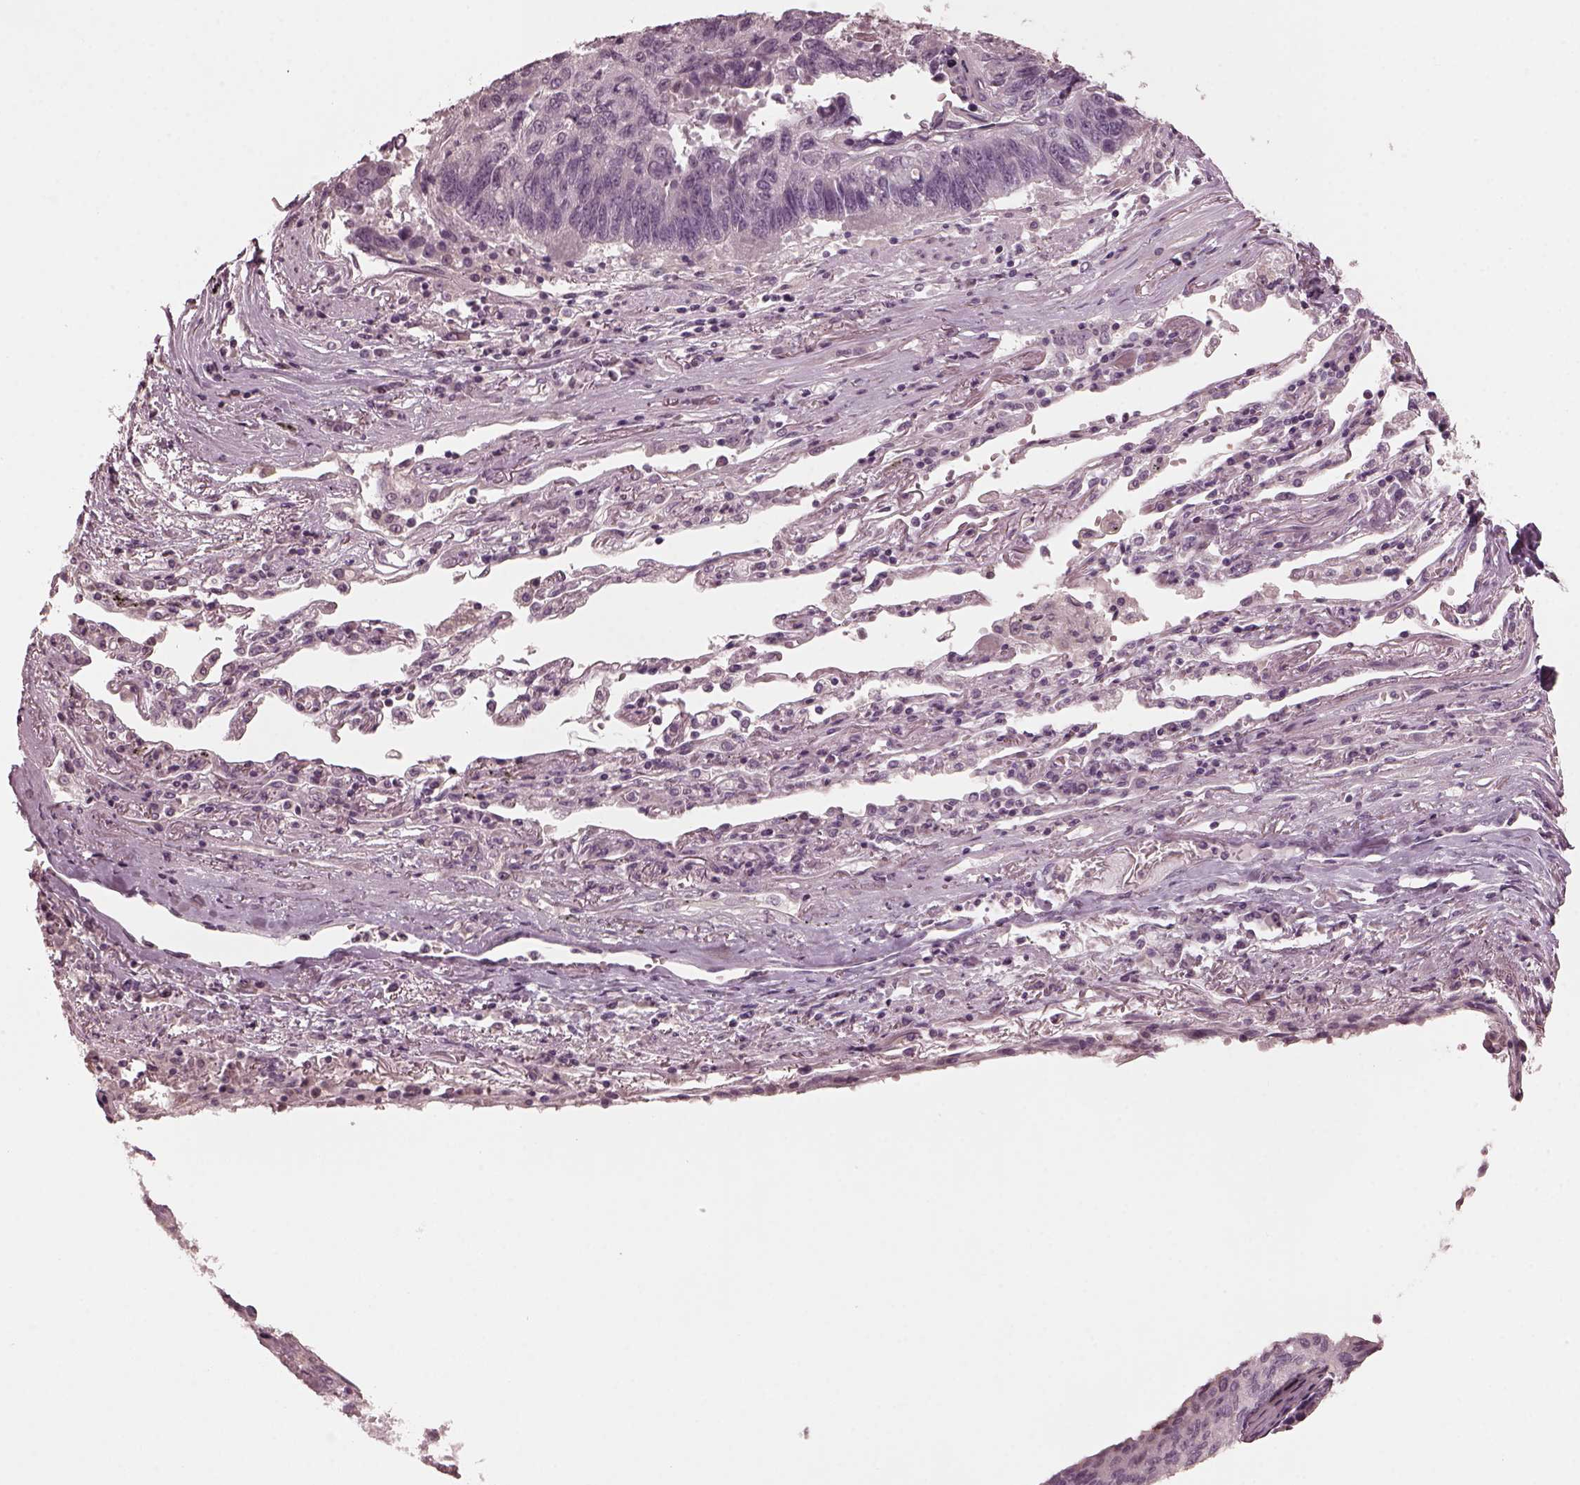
{"staining": {"intensity": "negative", "quantity": "none", "location": "none"}, "tissue": "lung cancer", "cell_type": "Tumor cells", "image_type": "cancer", "snomed": [{"axis": "morphology", "description": "Squamous cell carcinoma, NOS"}, {"axis": "topography", "description": "Lung"}], "caption": "The histopathology image reveals no staining of tumor cells in lung cancer. The staining is performed using DAB brown chromogen with nuclei counter-stained in using hematoxylin.", "gene": "RCVRN", "patient": {"sex": "male", "age": 73}}